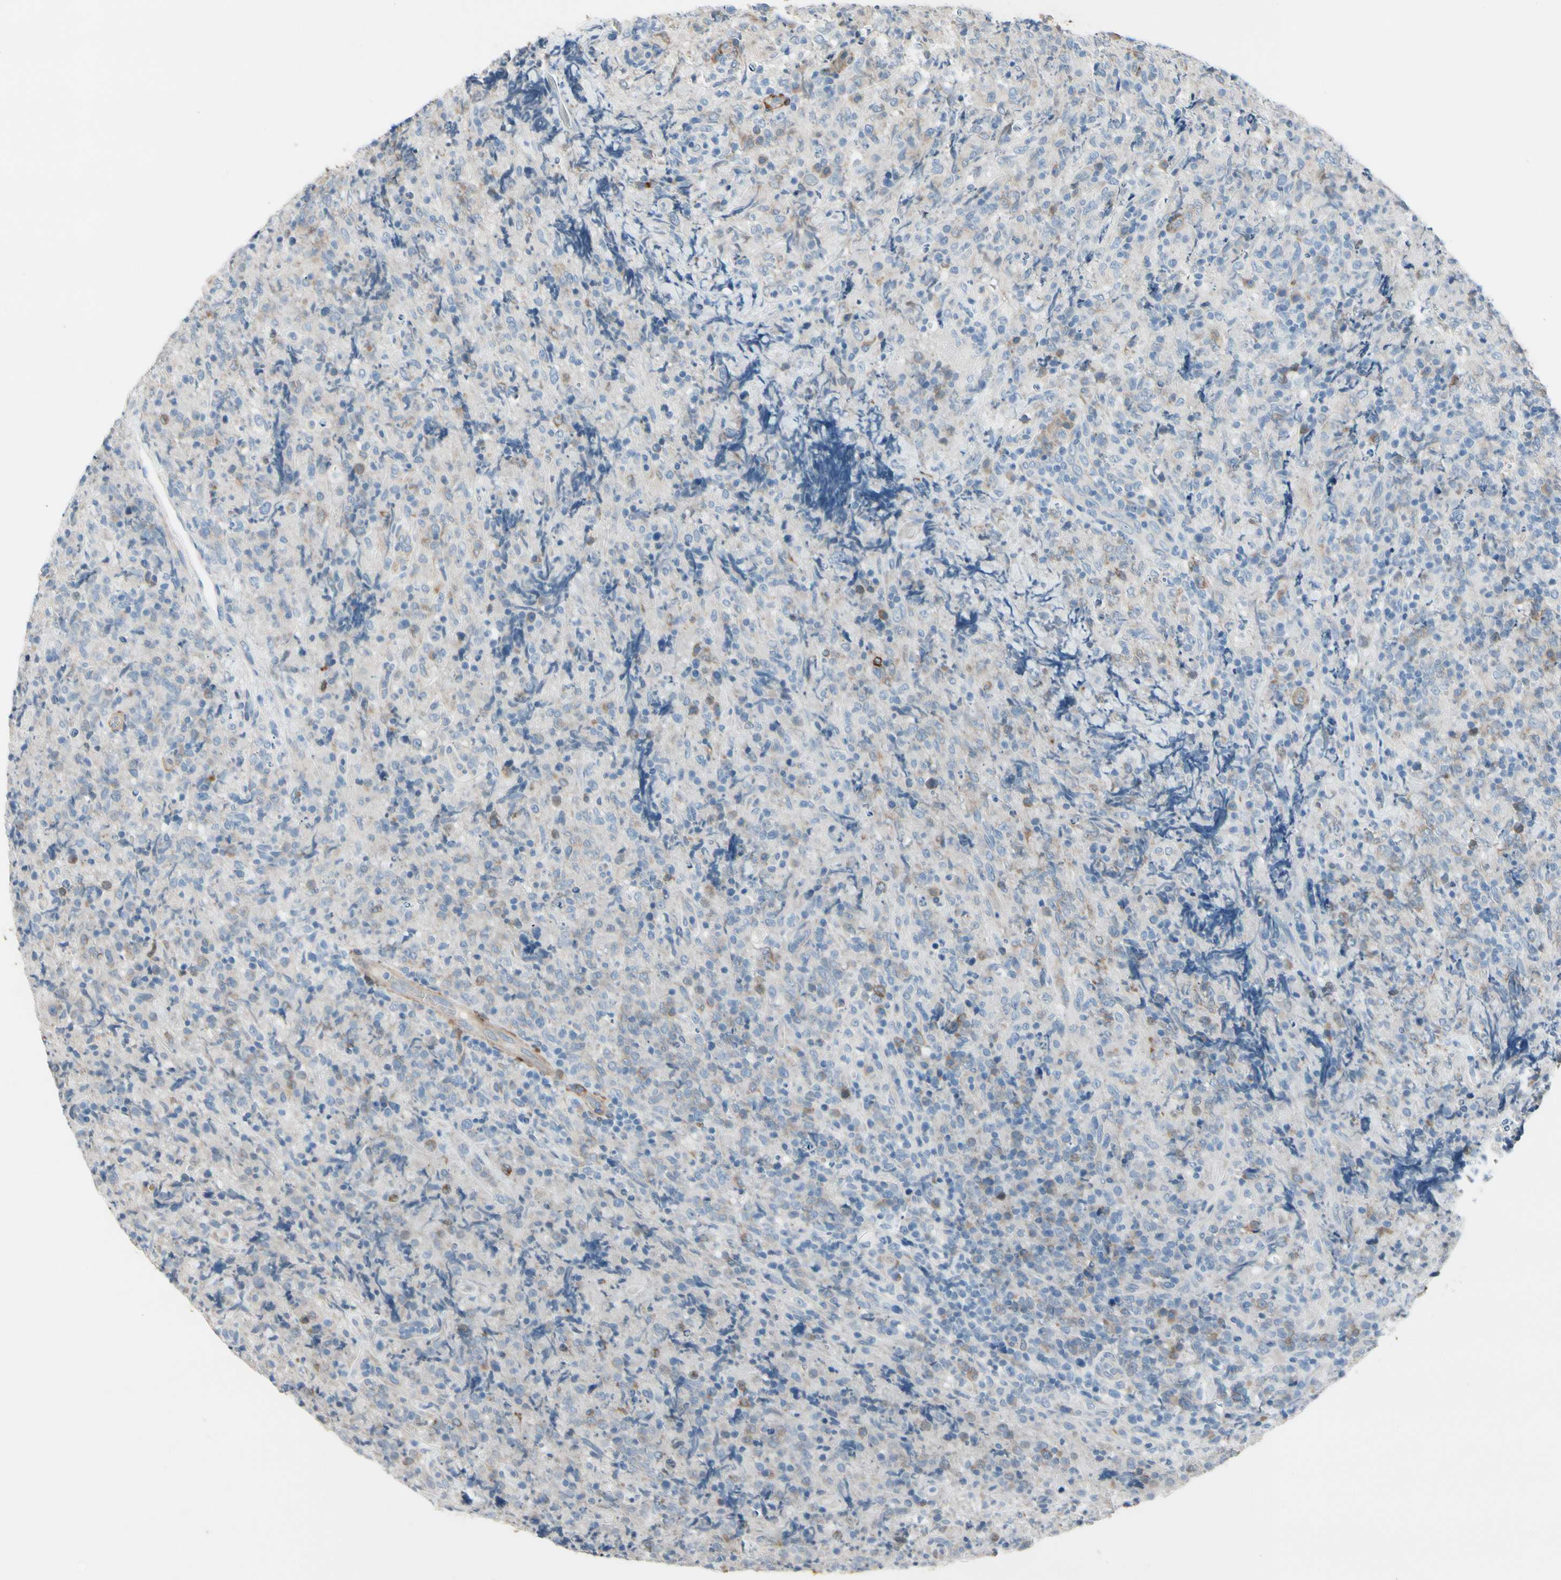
{"staining": {"intensity": "weak", "quantity": "<25%", "location": "cytoplasmic/membranous"}, "tissue": "lymphoma", "cell_type": "Tumor cells", "image_type": "cancer", "snomed": [{"axis": "morphology", "description": "Malignant lymphoma, non-Hodgkin's type, High grade"}, {"axis": "topography", "description": "Tonsil"}], "caption": "Immunohistochemistry (IHC) histopathology image of neoplastic tissue: human lymphoma stained with DAB demonstrates no significant protein staining in tumor cells. Nuclei are stained in blue.", "gene": "MAP2", "patient": {"sex": "female", "age": 36}}